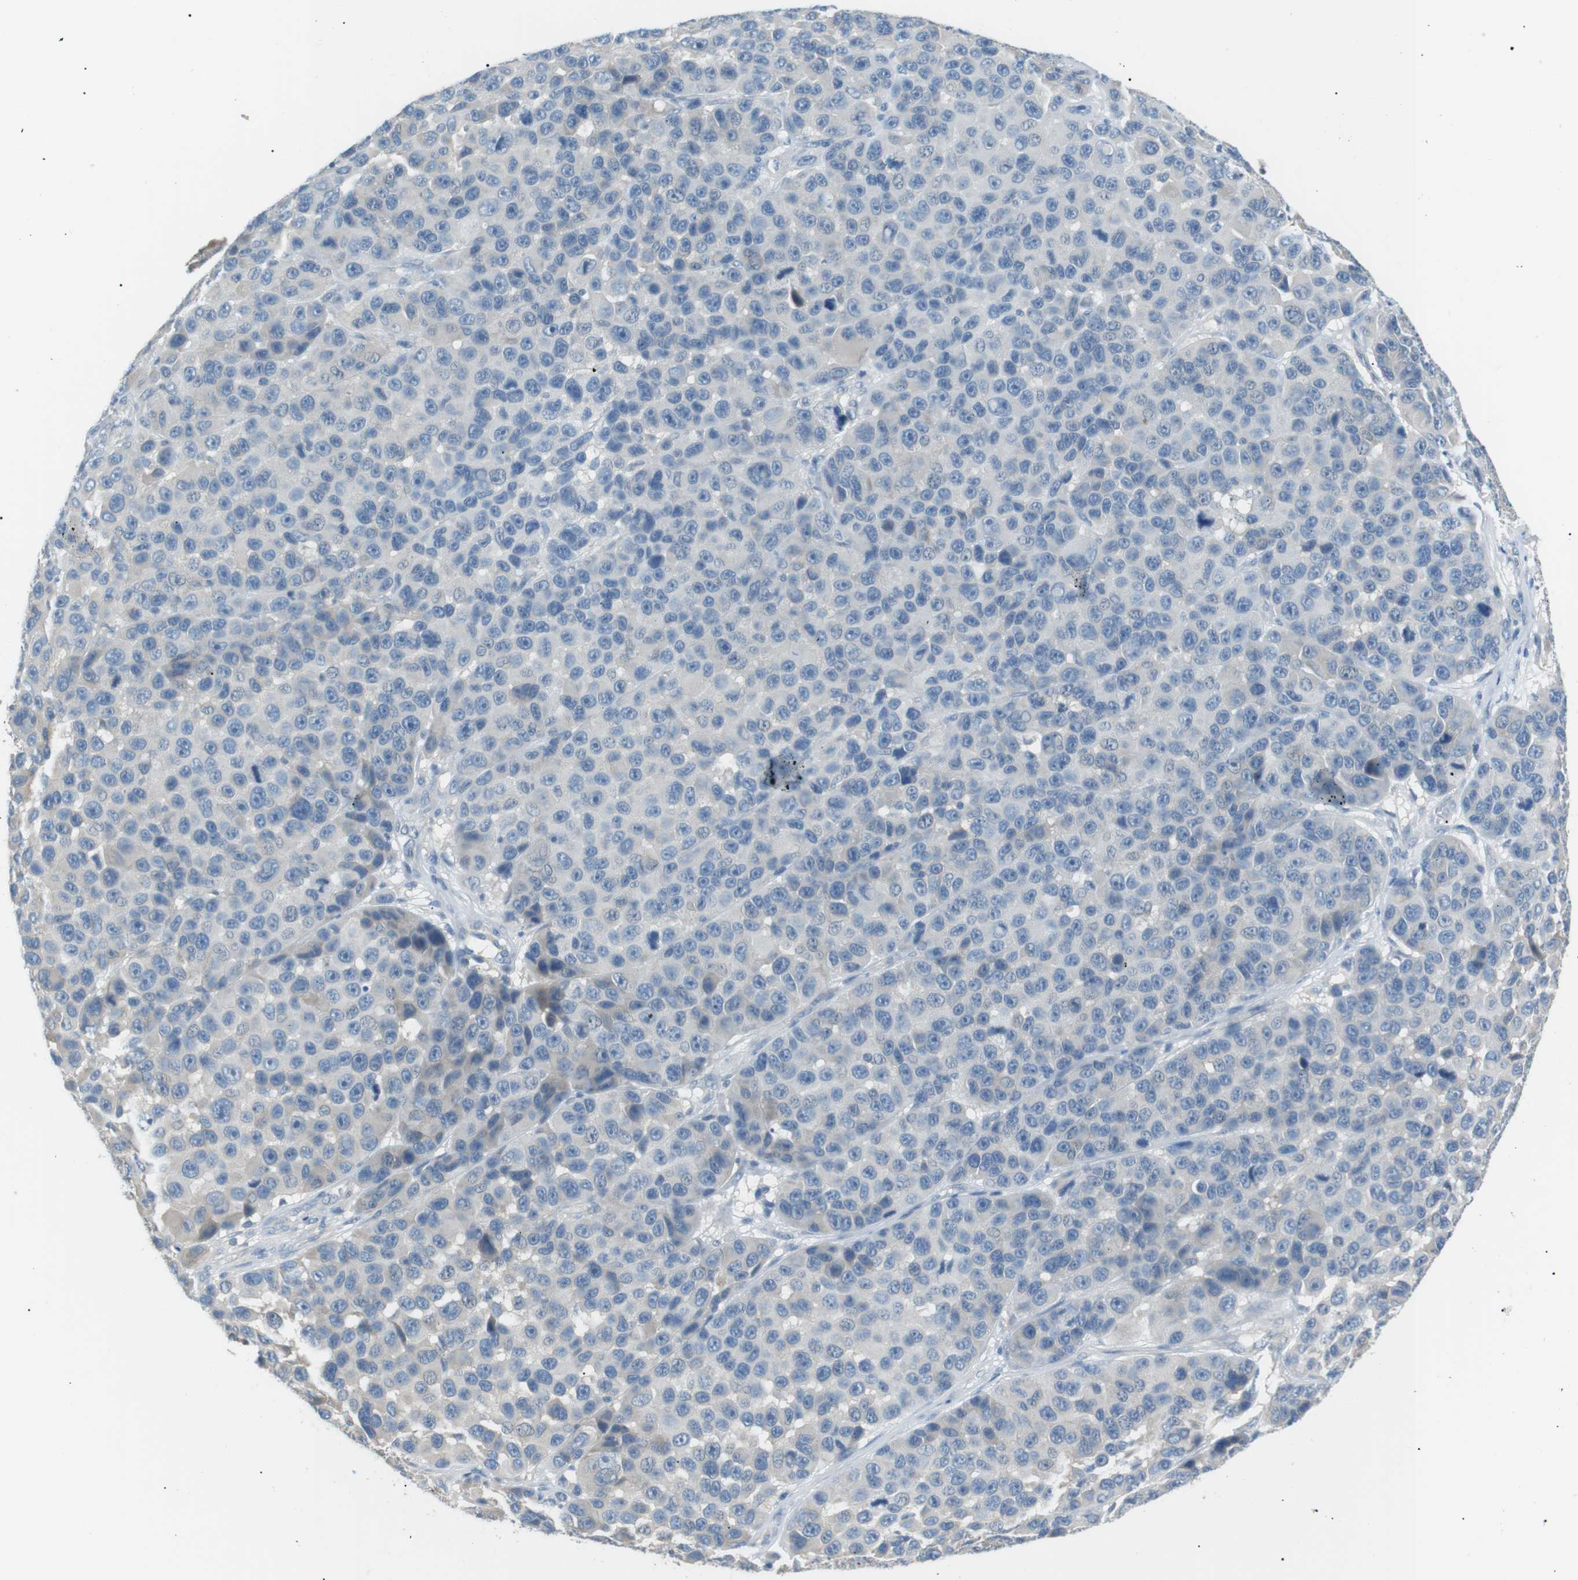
{"staining": {"intensity": "negative", "quantity": "none", "location": "none"}, "tissue": "melanoma", "cell_type": "Tumor cells", "image_type": "cancer", "snomed": [{"axis": "morphology", "description": "Malignant melanoma, NOS"}, {"axis": "topography", "description": "Skin"}], "caption": "Tumor cells are negative for protein expression in human malignant melanoma.", "gene": "CDH26", "patient": {"sex": "male", "age": 53}}